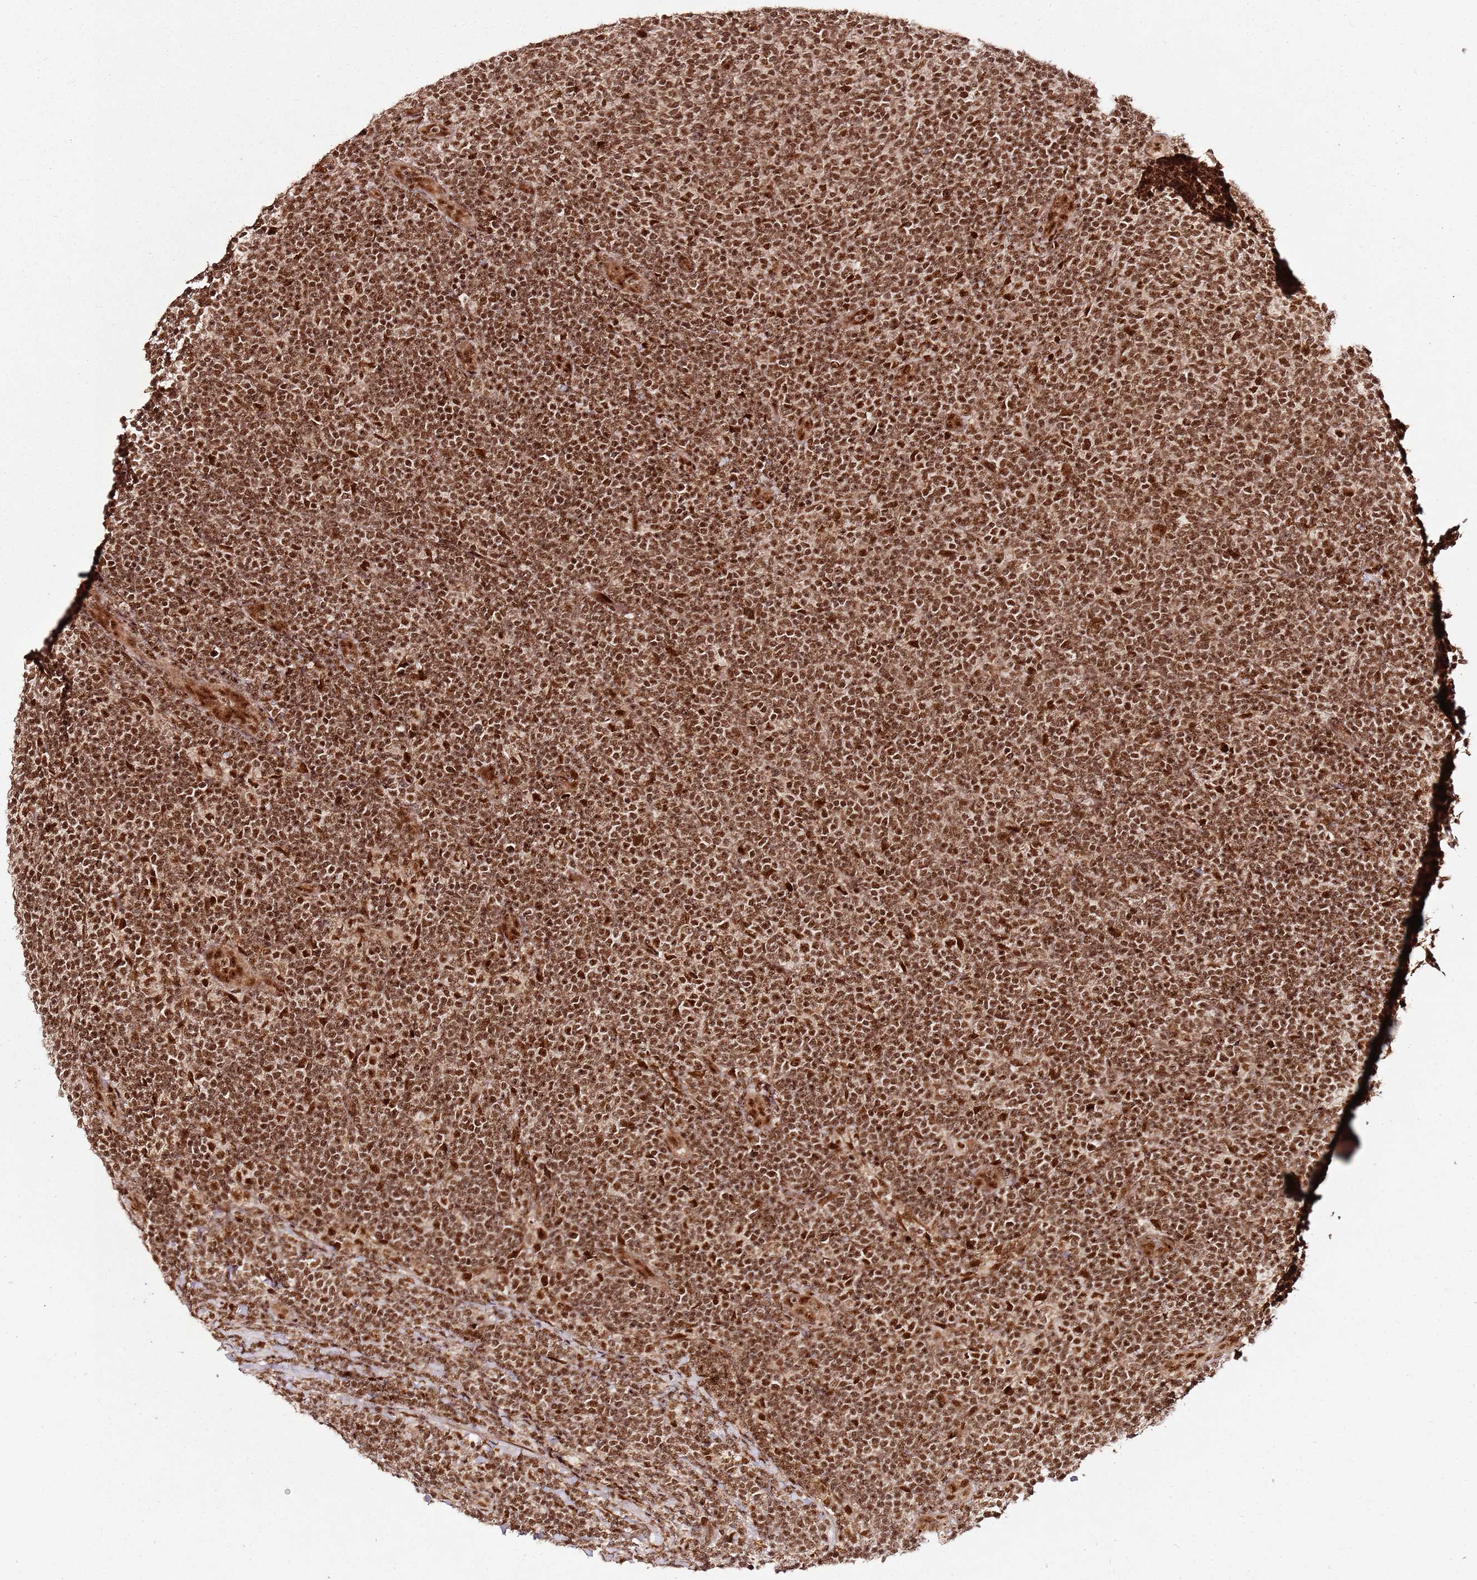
{"staining": {"intensity": "strong", "quantity": ">75%", "location": "nuclear"}, "tissue": "lymphoma", "cell_type": "Tumor cells", "image_type": "cancer", "snomed": [{"axis": "morphology", "description": "Malignant lymphoma, non-Hodgkin's type, Low grade"}, {"axis": "topography", "description": "Lymph node"}], "caption": "An IHC histopathology image of tumor tissue is shown. Protein staining in brown shows strong nuclear positivity in lymphoma within tumor cells.", "gene": "XRN2", "patient": {"sex": "male", "age": 66}}